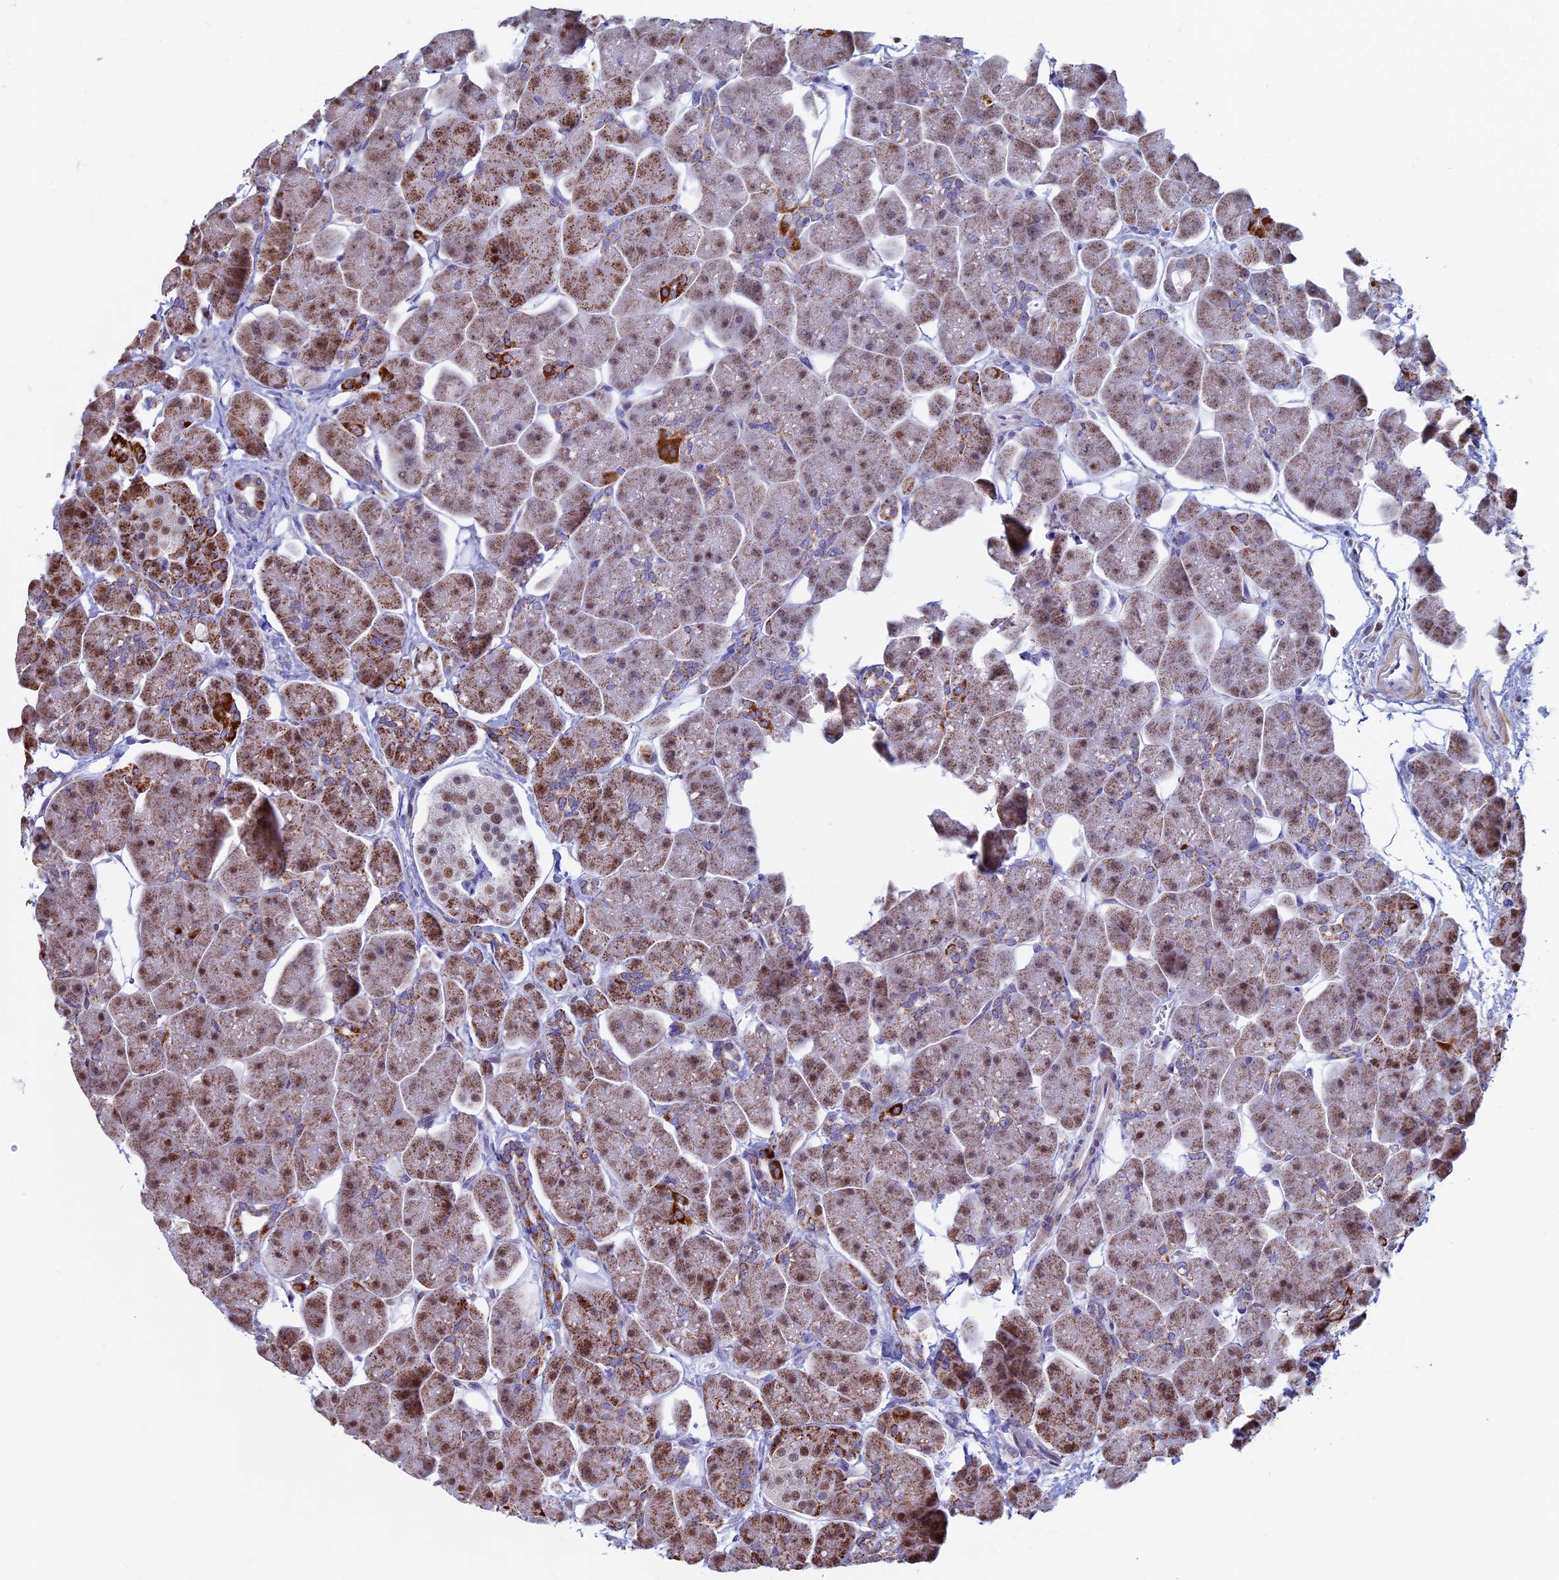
{"staining": {"intensity": "moderate", "quantity": ">75%", "location": "cytoplasmic/membranous,nuclear"}, "tissue": "pancreas", "cell_type": "Exocrine glandular cells", "image_type": "normal", "snomed": [{"axis": "morphology", "description": "Normal tissue, NOS"}, {"axis": "topography", "description": "Pancreas"}], "caption": "Brown immunohistochemical staining in normal human pancreas exhibits moderate cytoplasmic/membranous,nuclear positivity in about >75% of exocrine glandular cells. The staining was performed using DAB (3,3'-diaminobenzidine) to visualize the protein expression in brown, while the nuclei were stained in blue with hematoxylin (Magnification: 20x).", "gene": "ACSS1", "patient": {"sex": "male", "age": 66}}